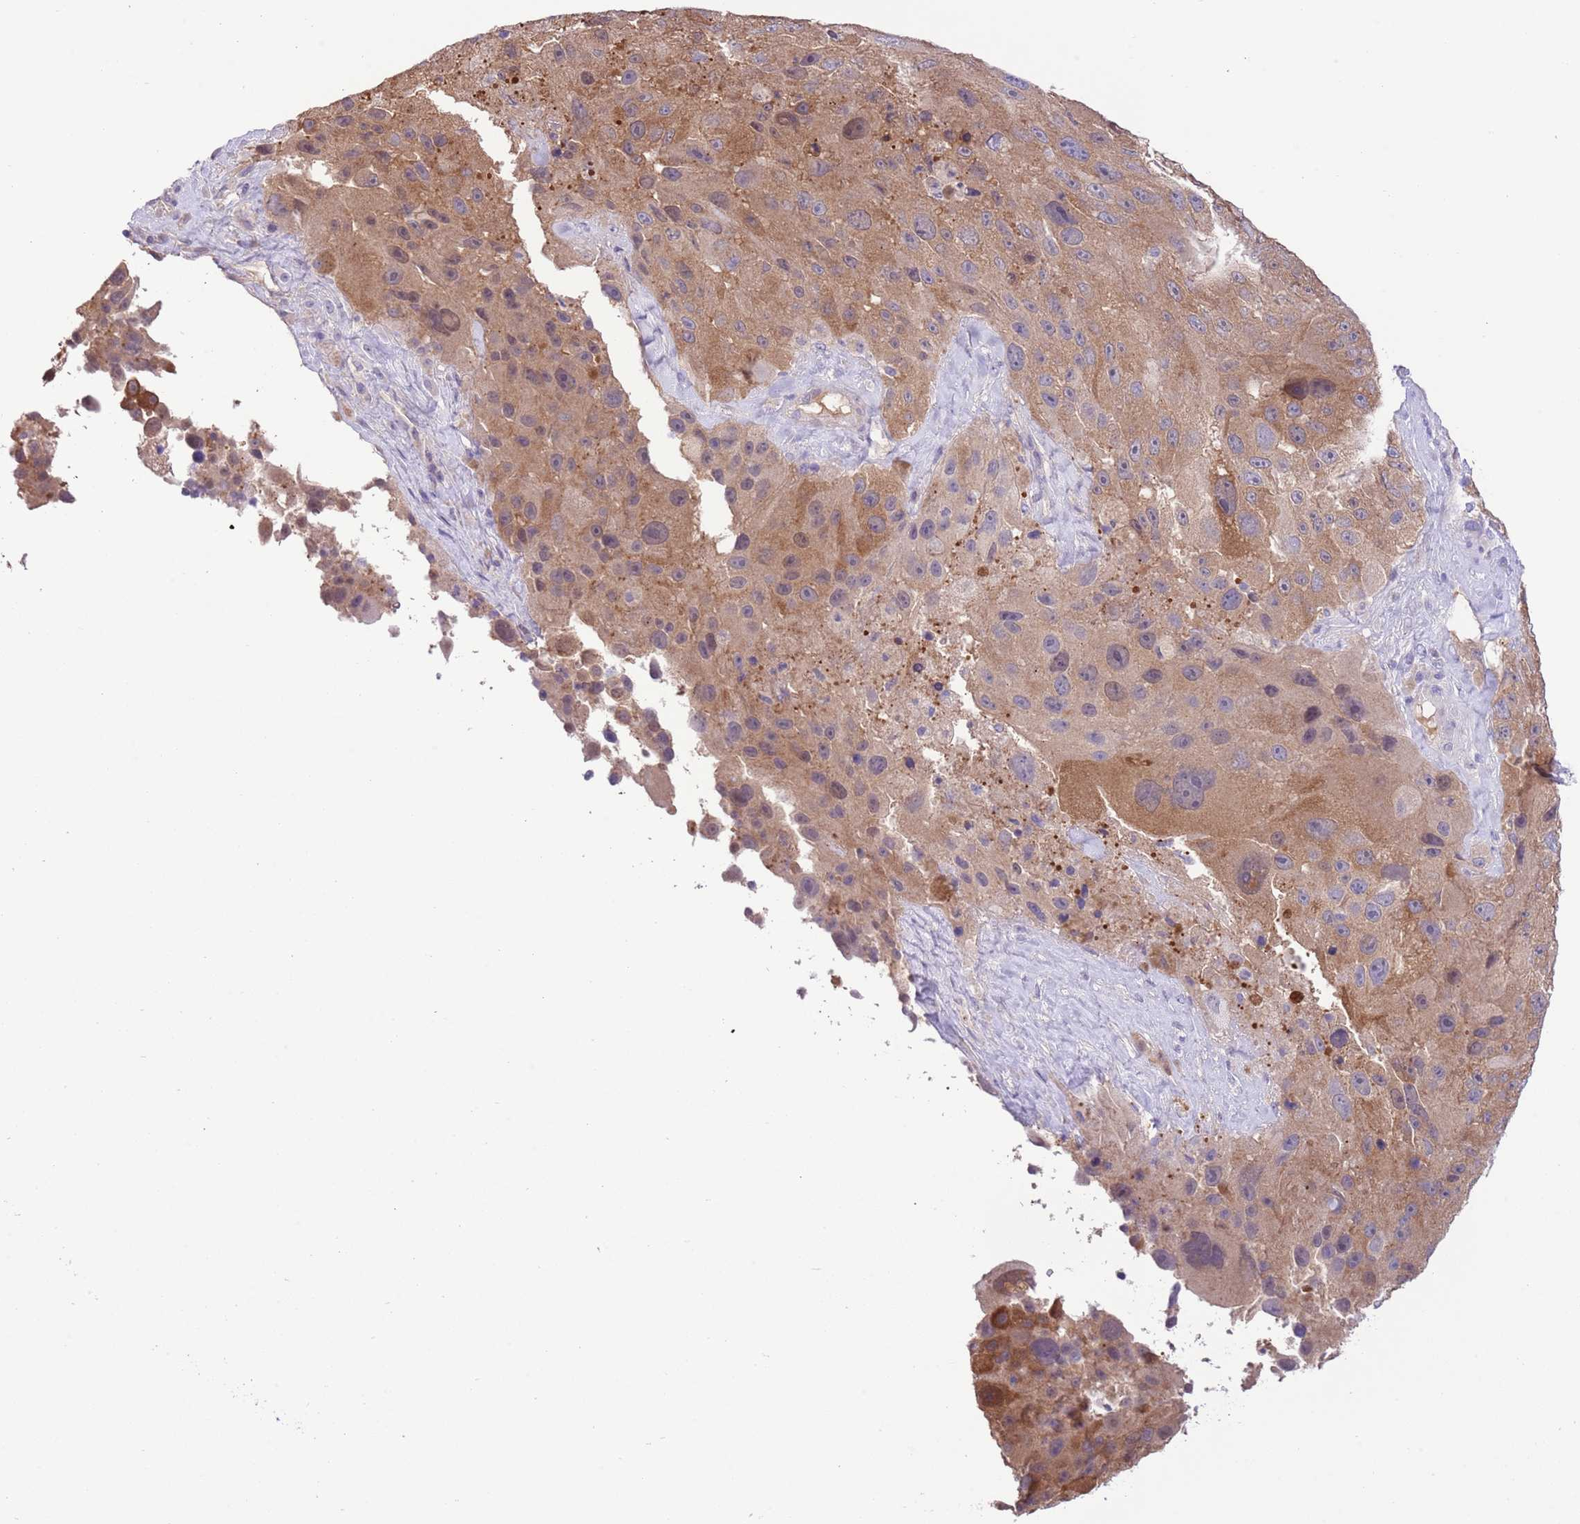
{"staining": {"intensity": "moderate", "quantity": ">75%", "location": "cytoplasmic/membranous"}, "tissue": "melanoma", "cell_type": "Tumor cells", "image_type": "cancer", "snomed": [{"axis": "morphology", "description": "Malignant melanoma, Metastatic site"}, {"axis": "topography", "description": "Lymph node"}], "caption": "Melanoma stained with a brown dye demonstrates moderate cytoplasmic/membranous positive positivity in about >75% of tumor cells.", "gene": "PRR32", "patient": {"sex": "male", "age": 62}}